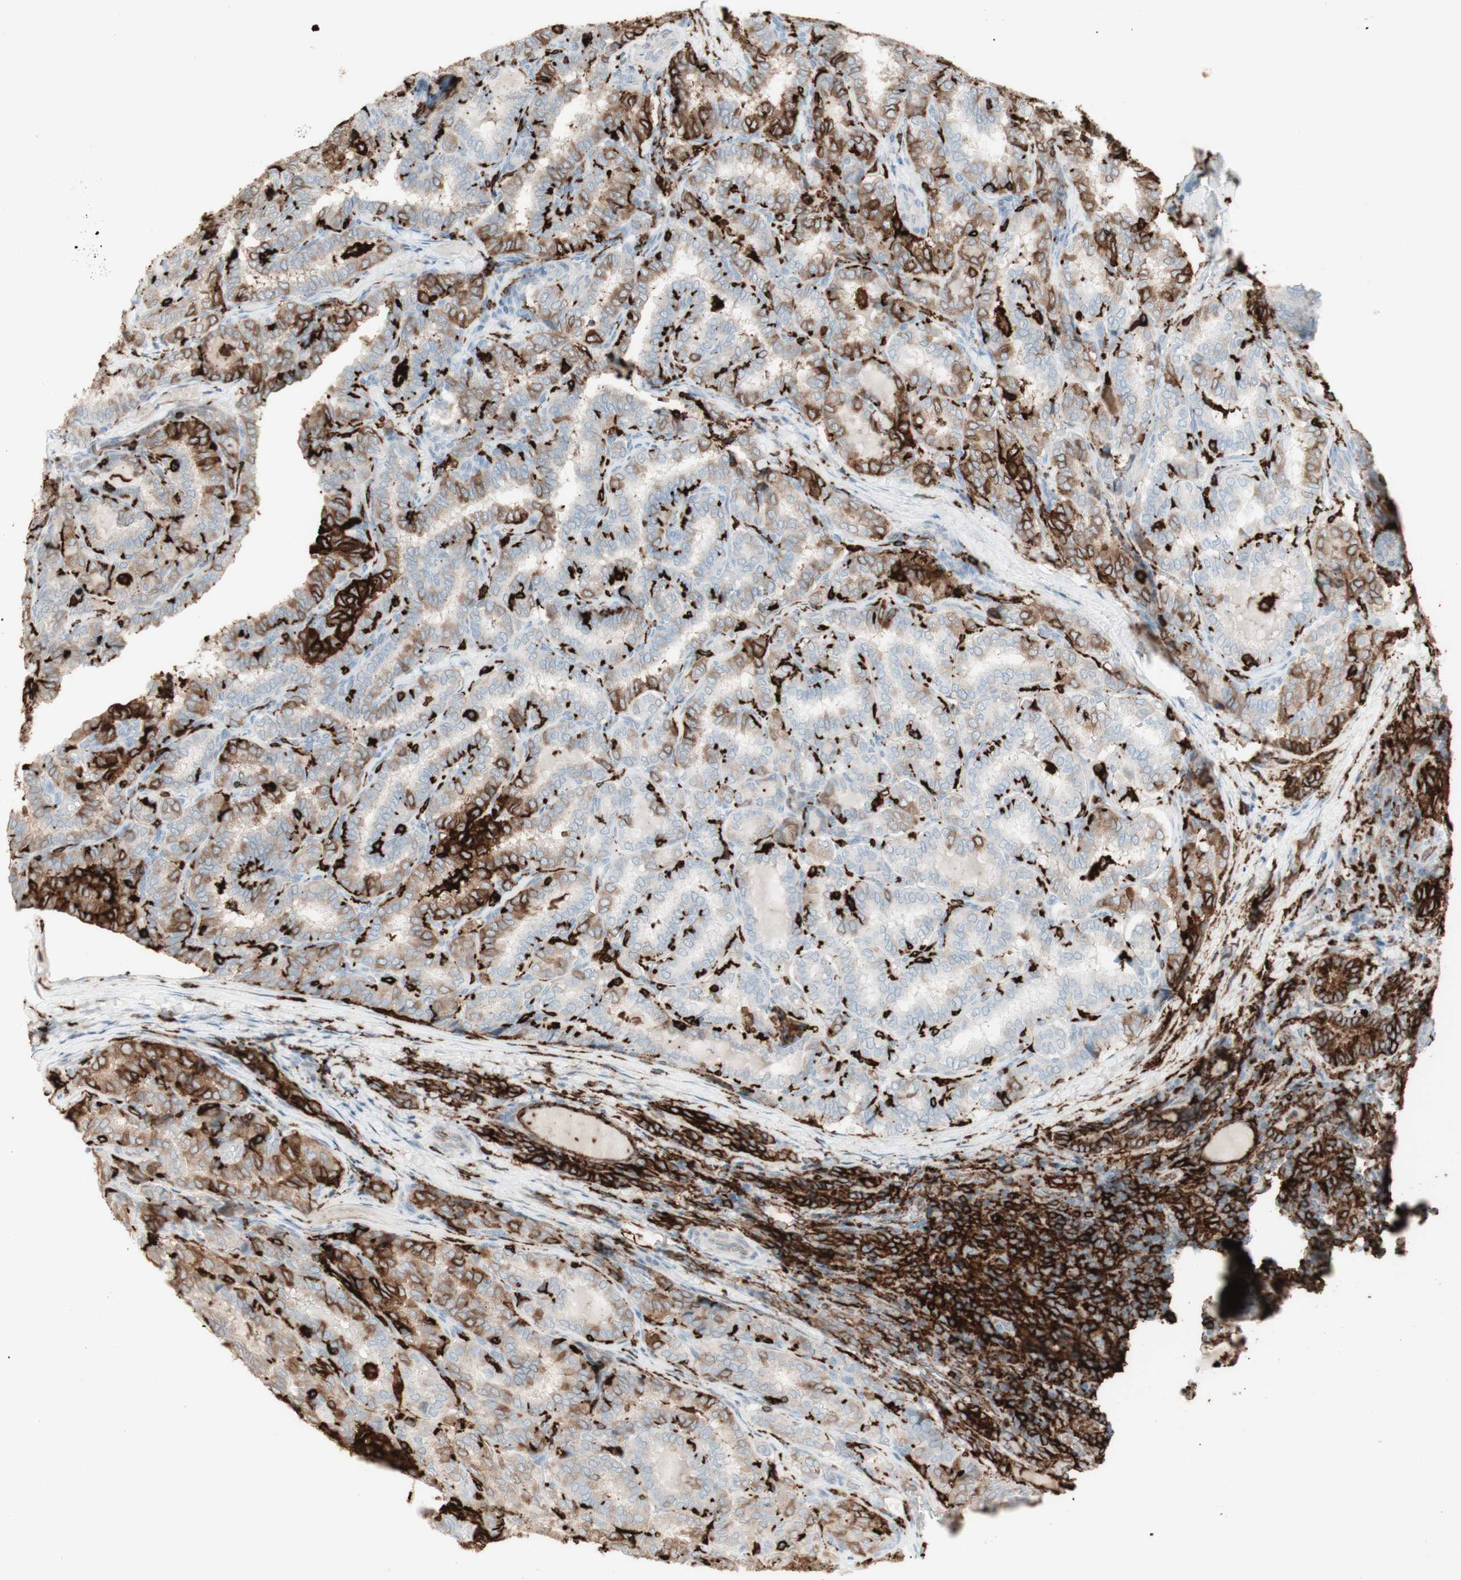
{"staining": {"intensity": "strong", "quantity": "25%-75%", "location": "cytoplasmic/membranous"}, "tissue": "thyroid cancer", "cell_type": "Tumor cells", "image_type": "cancer", "snomed": [{"axis": "morphology", "description": "Normal tissue, NOS"}, {"axis": "morphology", "description": "Papillary adenocarcinoma, NOS"}, {"axis": "topography", "description": "Thyroid gland"}], "caption": "An IHC micrograph of neoplastic tissue is shown. Protein staining in brown labels strong cytoplasmic/membranous positivity in thyroid cancer within tumor cells.", "gene": "HLA-DPB1", "patient": {"sex": "female", "age": 30}}